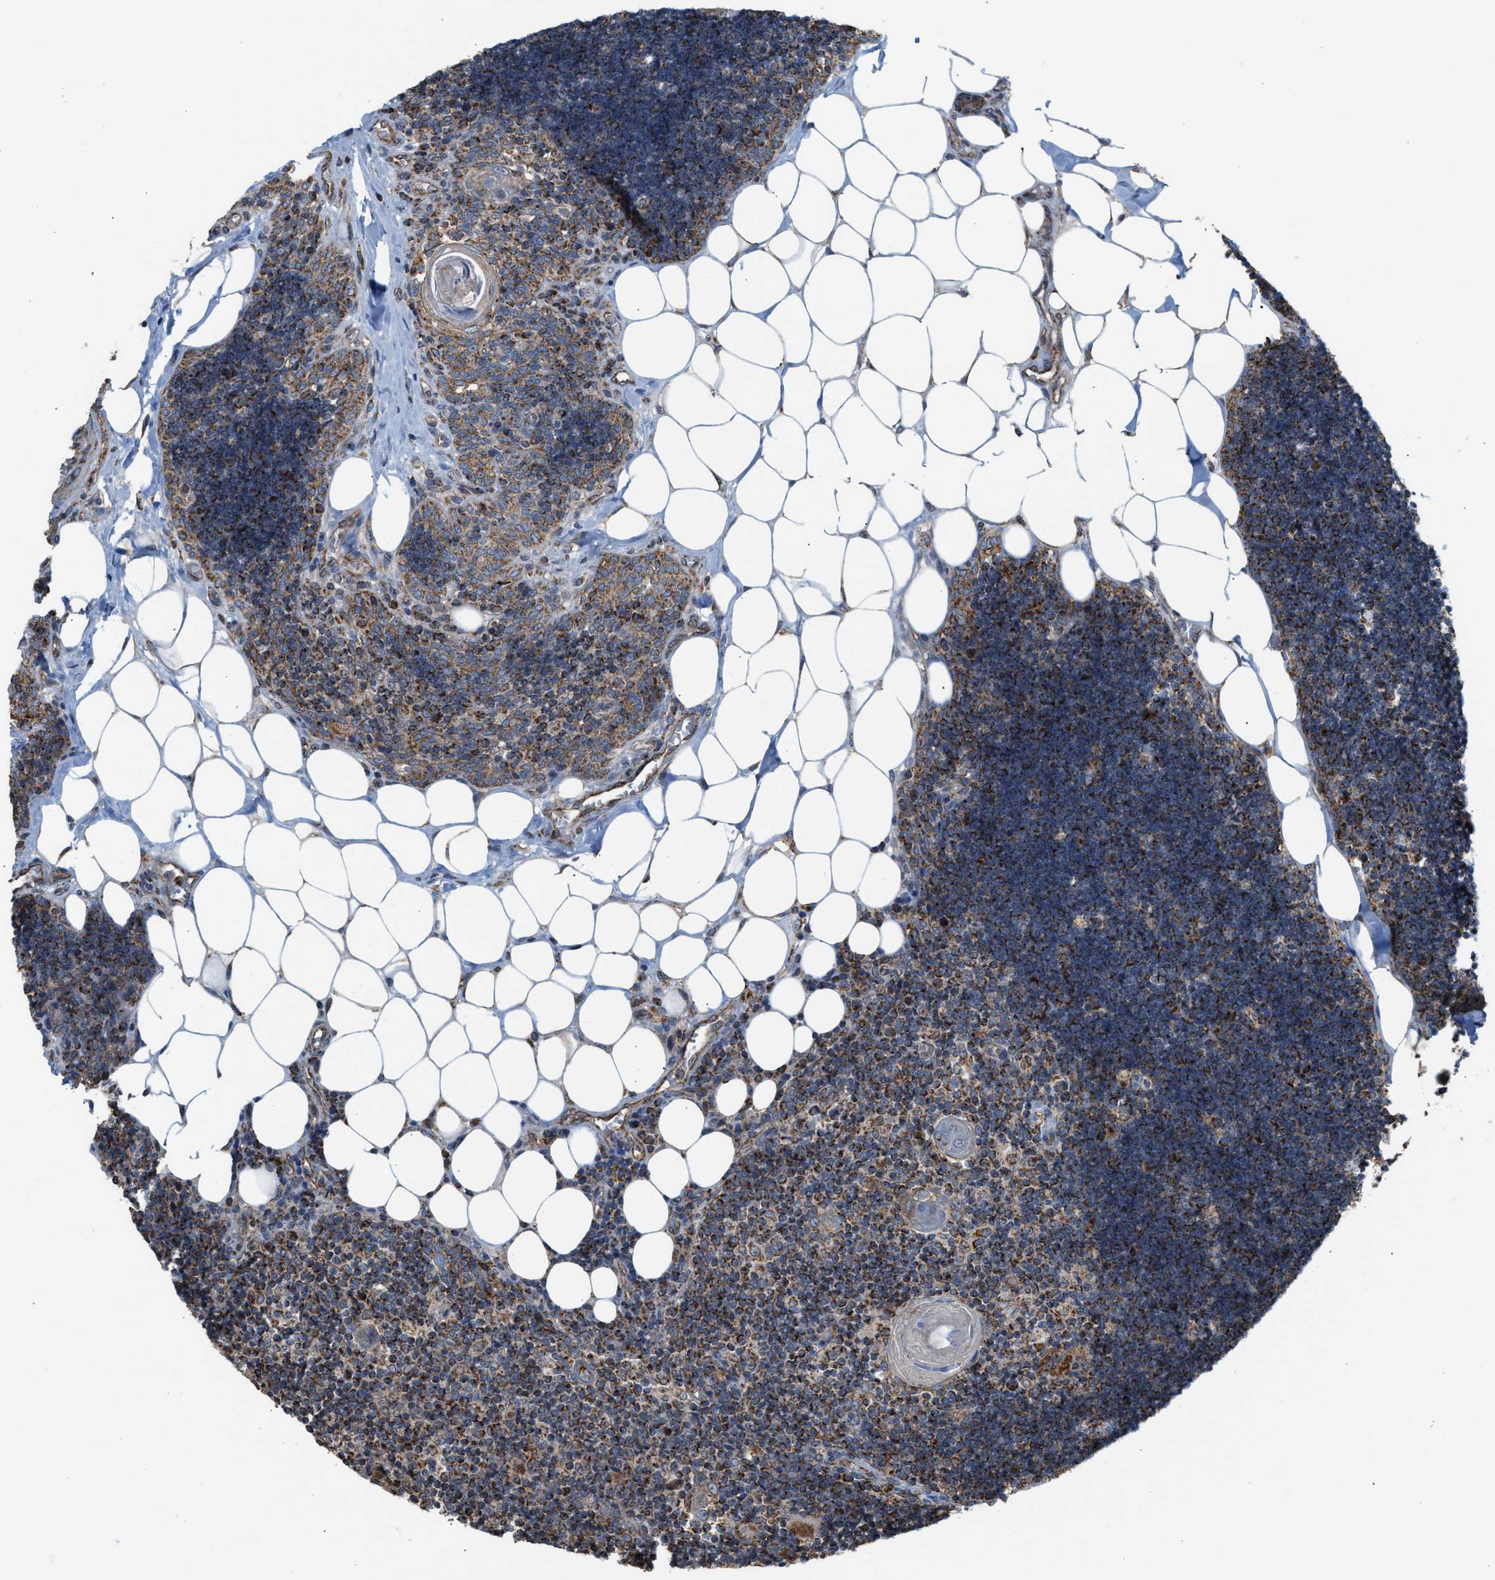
{"staining": {"intensity": "strong", "quantity": ">75%", "location": "cytoplasmic/membranous"}, "tissue": "lymph node", "cell_type": "Germinal center cells", "image_type": "normal", "snomed": [{"axis": "morphology", "description": "Normal tissue, NOS"}, {"axis": "topography", "description": "Lymph node"}], "caption": "High-power microscopy captured an immunohistochemistry micrograph of benign lymph node, revealing strong cytoplasmic/membranous expression in approximately >75% of germinal center cells. The staining was performed using DAB (3,3'-diaminobenzidine) to visualize the protein expression in brown, while the nuclei were stained in blue with hematoxylin (Magnification: 20x).", "gene": "SGSM2", "patient": {"sex": "male", "age": 33}}